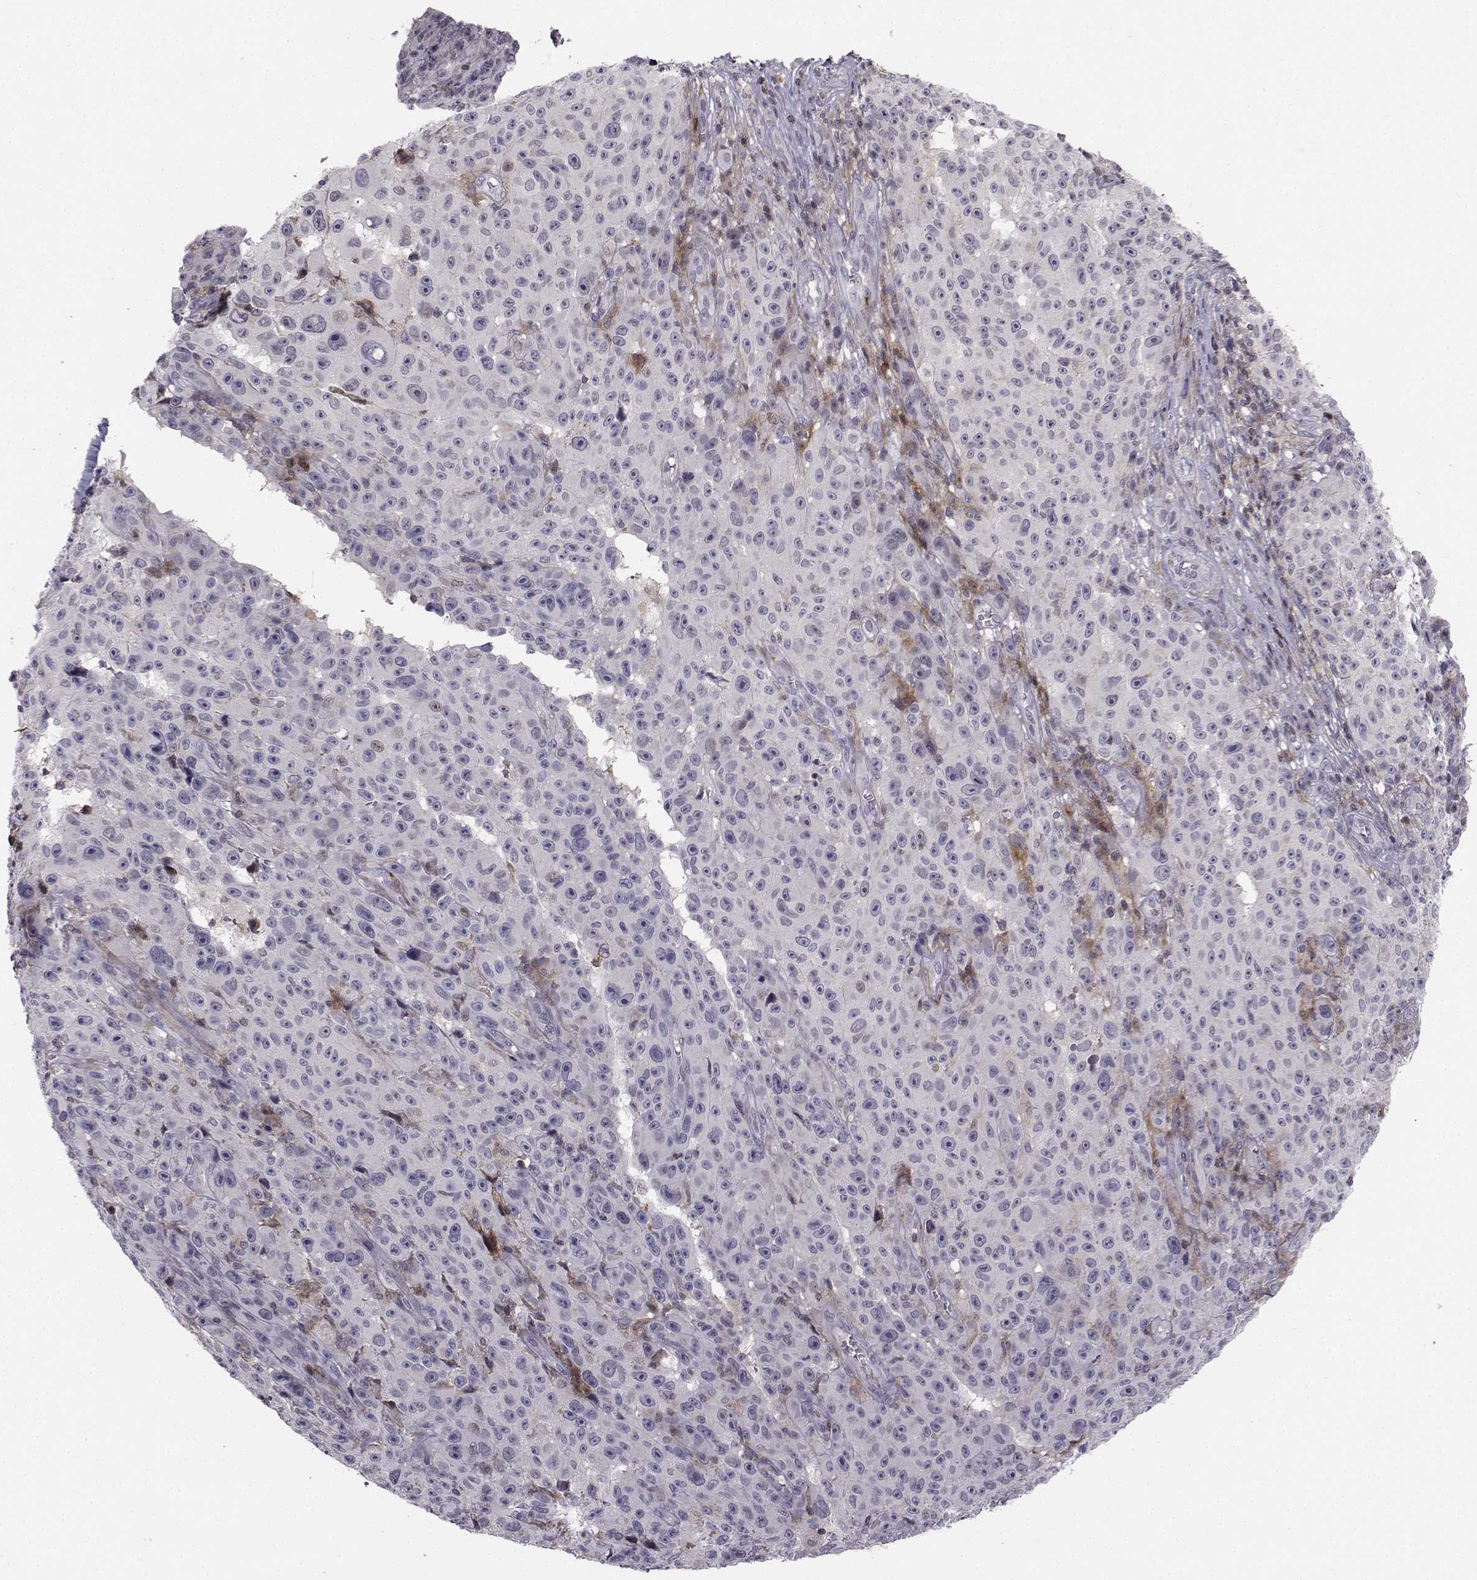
{"staining": {"intensity": "negative", "quantity": "none", "location": "none"}, "tissue": "melanoma", "cell_type": "Tumor cells", "image_type": "cancer", "snomed": [{"axis": "morphology", "description": "Malignant melanoma, NOS"}, {"axis": "topography", "description": "Skin"}], "caption": "Tumor cells are negative for protein expression in human malignant melanoma.", "gene": "PCP4L1", "patient": {"sex": "female", "age": 82}}